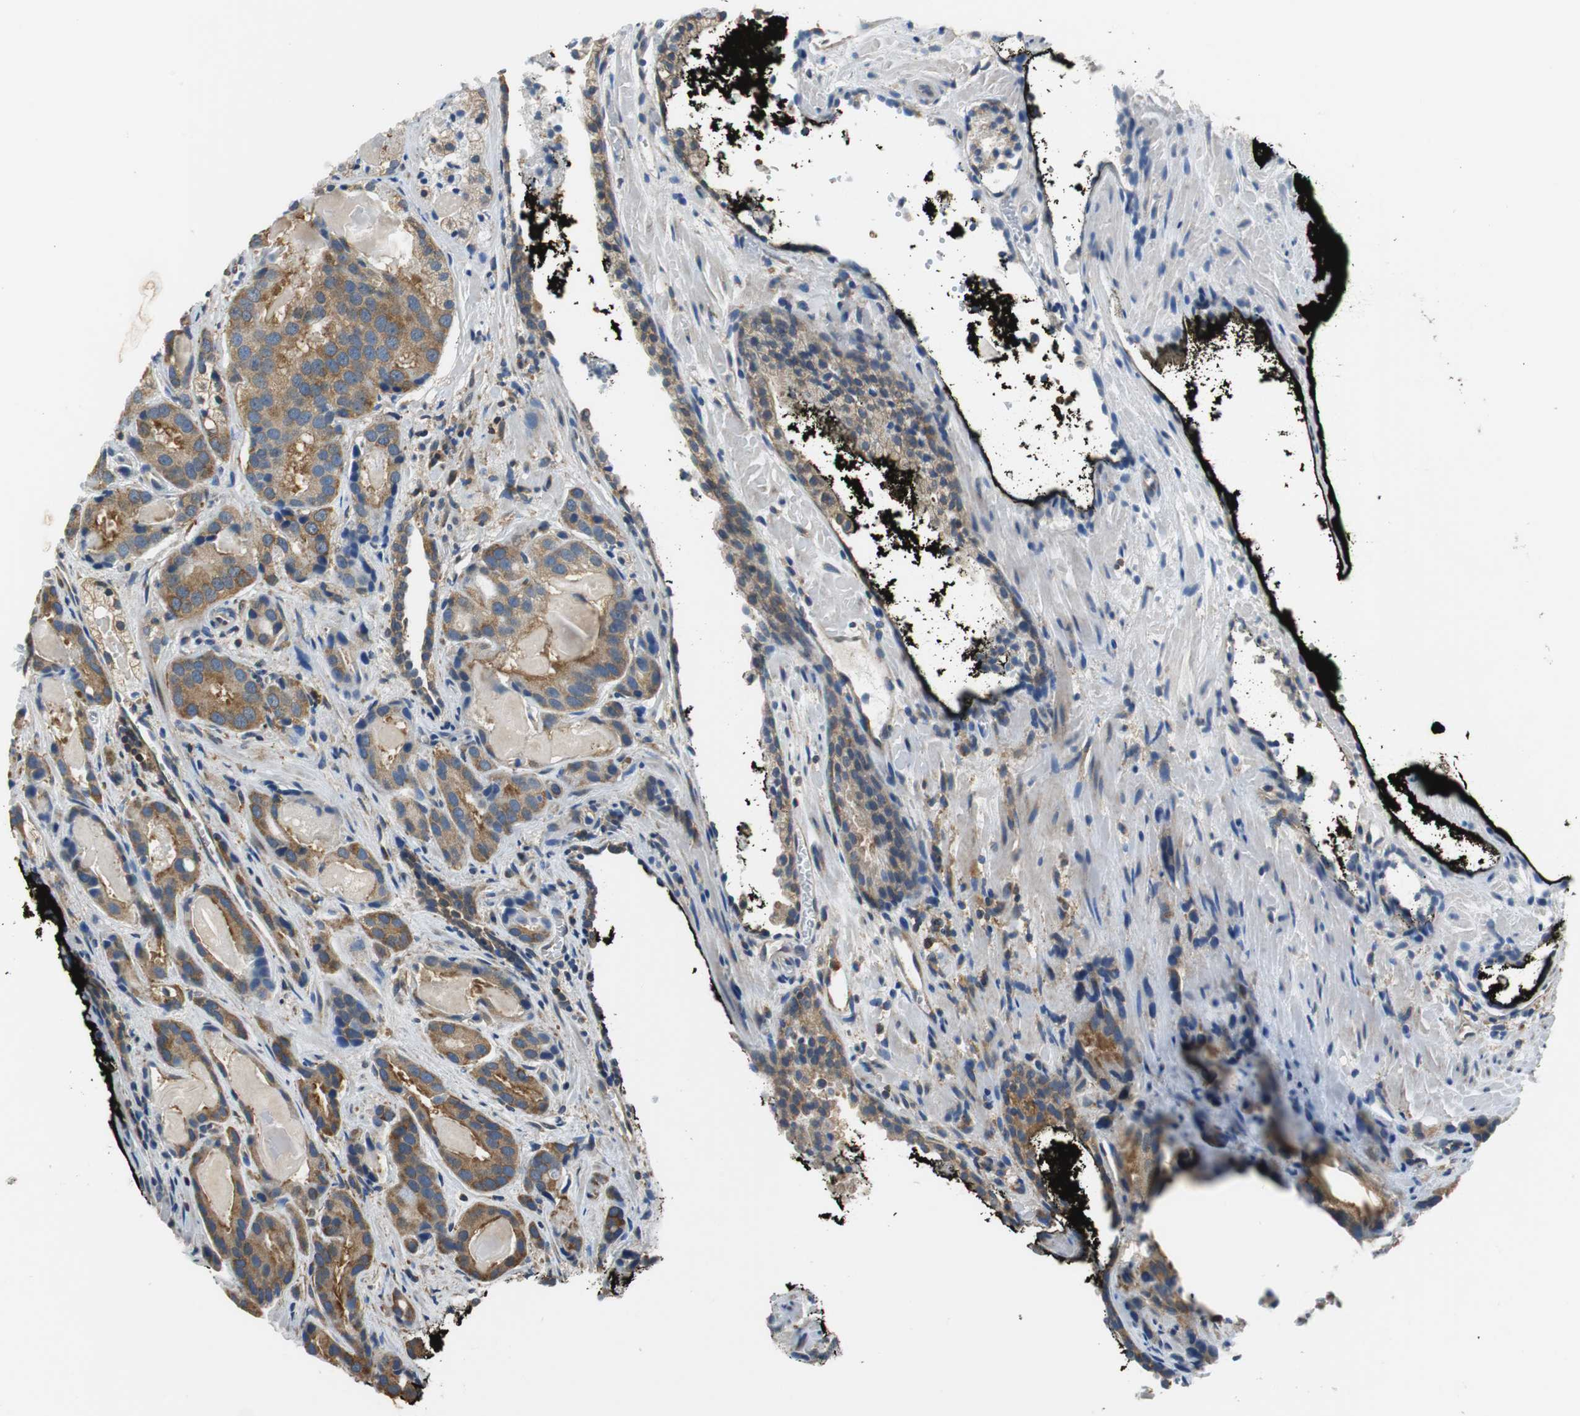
{"staining": {"intensity": "moderate", "quantity": ">75%", "location": "cytoplasmic/membranous"}, "tissue": "prostate cancer", "cell_type": "Tumor cells", "image_type": "cancer", "snomed": [{"axis": "morphology", "description": "Adenocarcinoma, High grade"}, {"axis": "topography", "description": "Prostate"}], "caption": "Protein expression analysis of prostate cancer (adenocarcinoma (high-grade)) reveals moderate cytoplasmic/membranous staining in about >75% of tumor cells.", "gene": "CNOT3", "patient": {"sex": "male", "age": 58}}